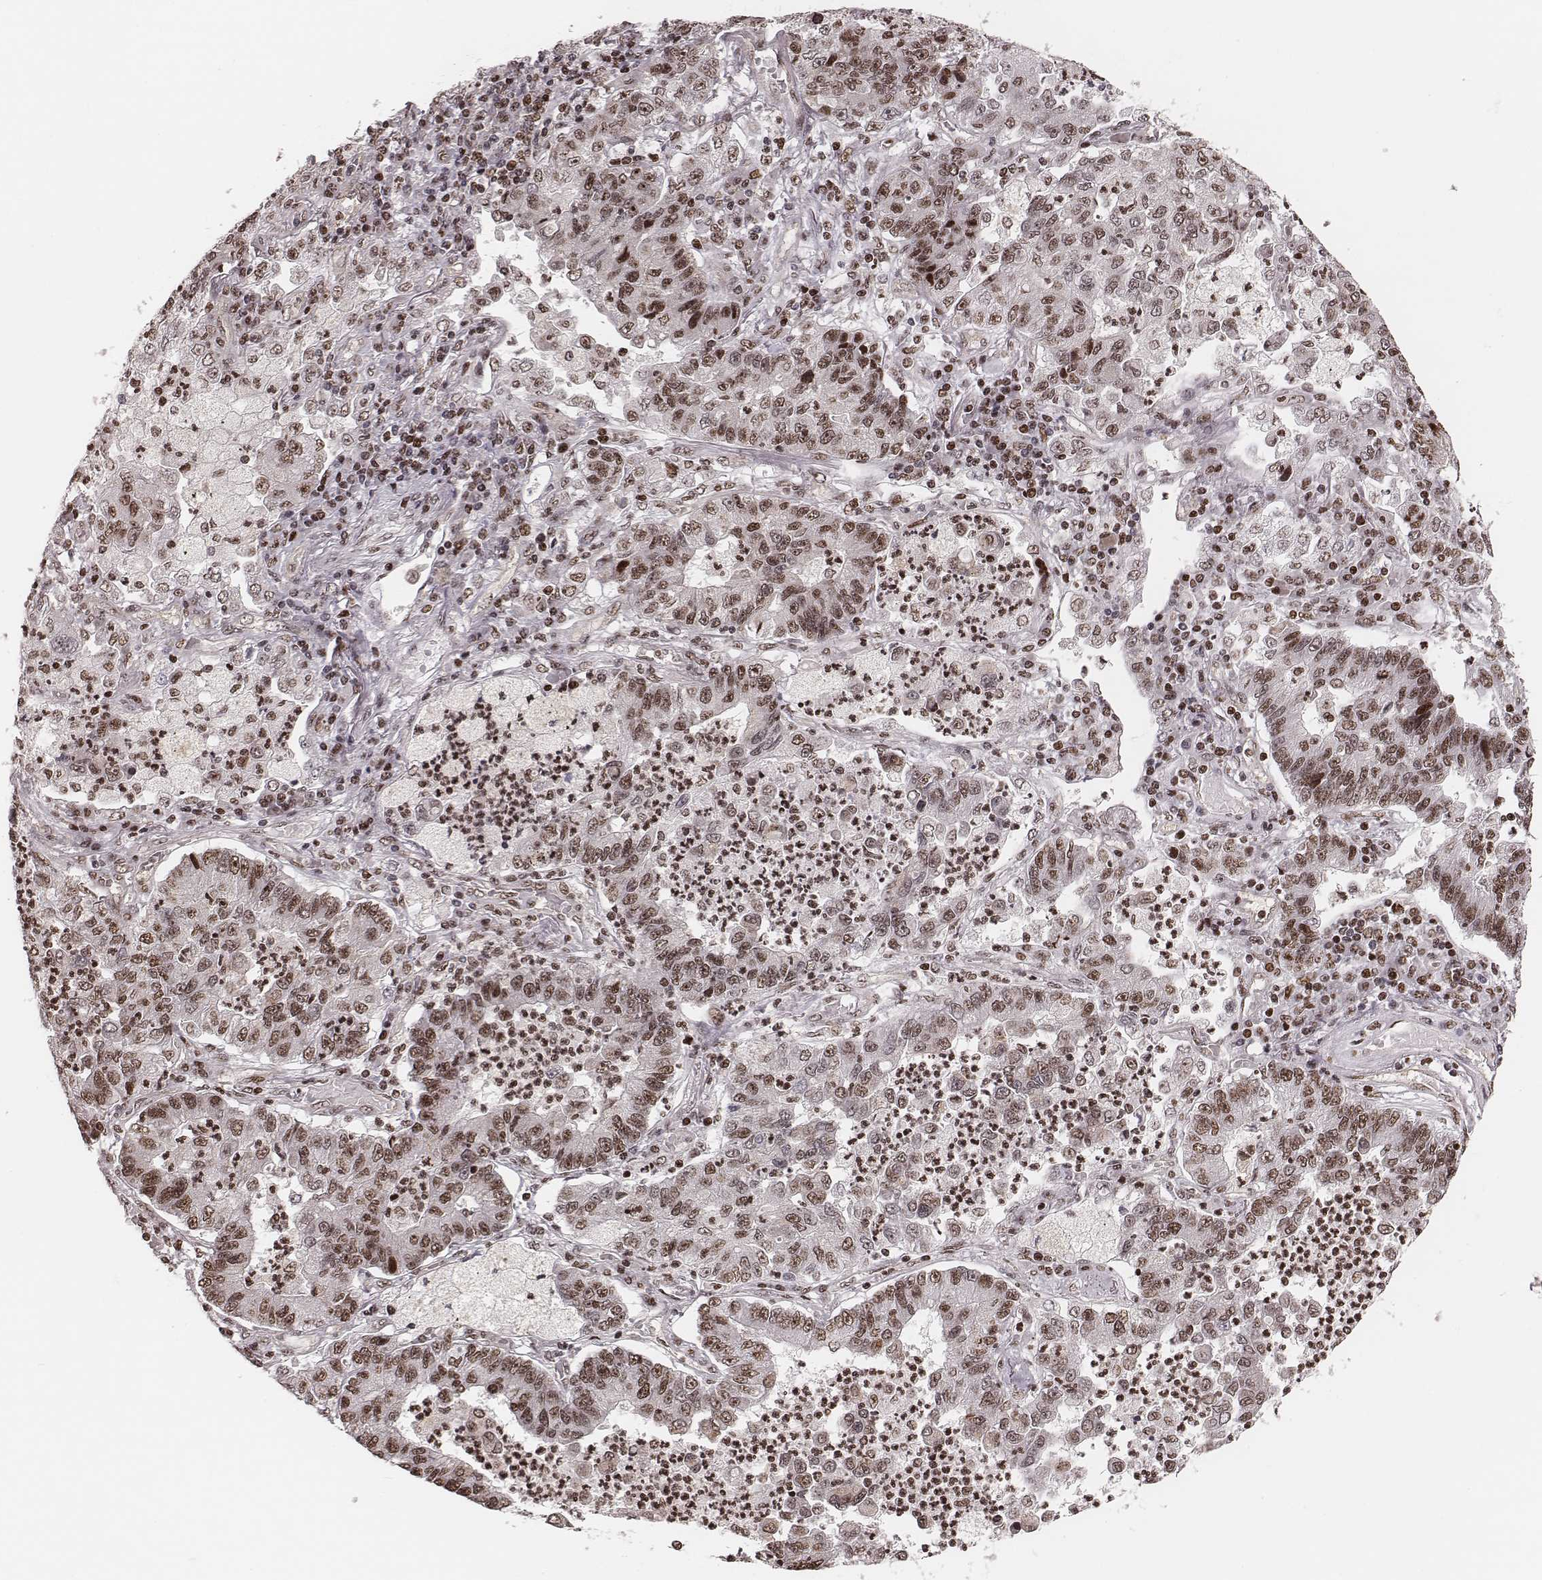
{"staining": {"intensity": "moderate", "quantity": "25%-75%", "location": "nuclear"}, "tissue": "lung cancer", "cell_type": "Tumor cells", "image_type": "cancer", "snomed": [{"axis": "morphology", "description": "Adenocarcinoma, NOS"}, {"axis": "topography", "description": "Lung"}], "caption": "Brown immunohistochemical staining in adenocarcinoma (lung) displays moderate nuclear staining in approximately 25%-75% of tumor cells.", "gene": "VRK3", "patient": {"sex": "female", "age": 57}}